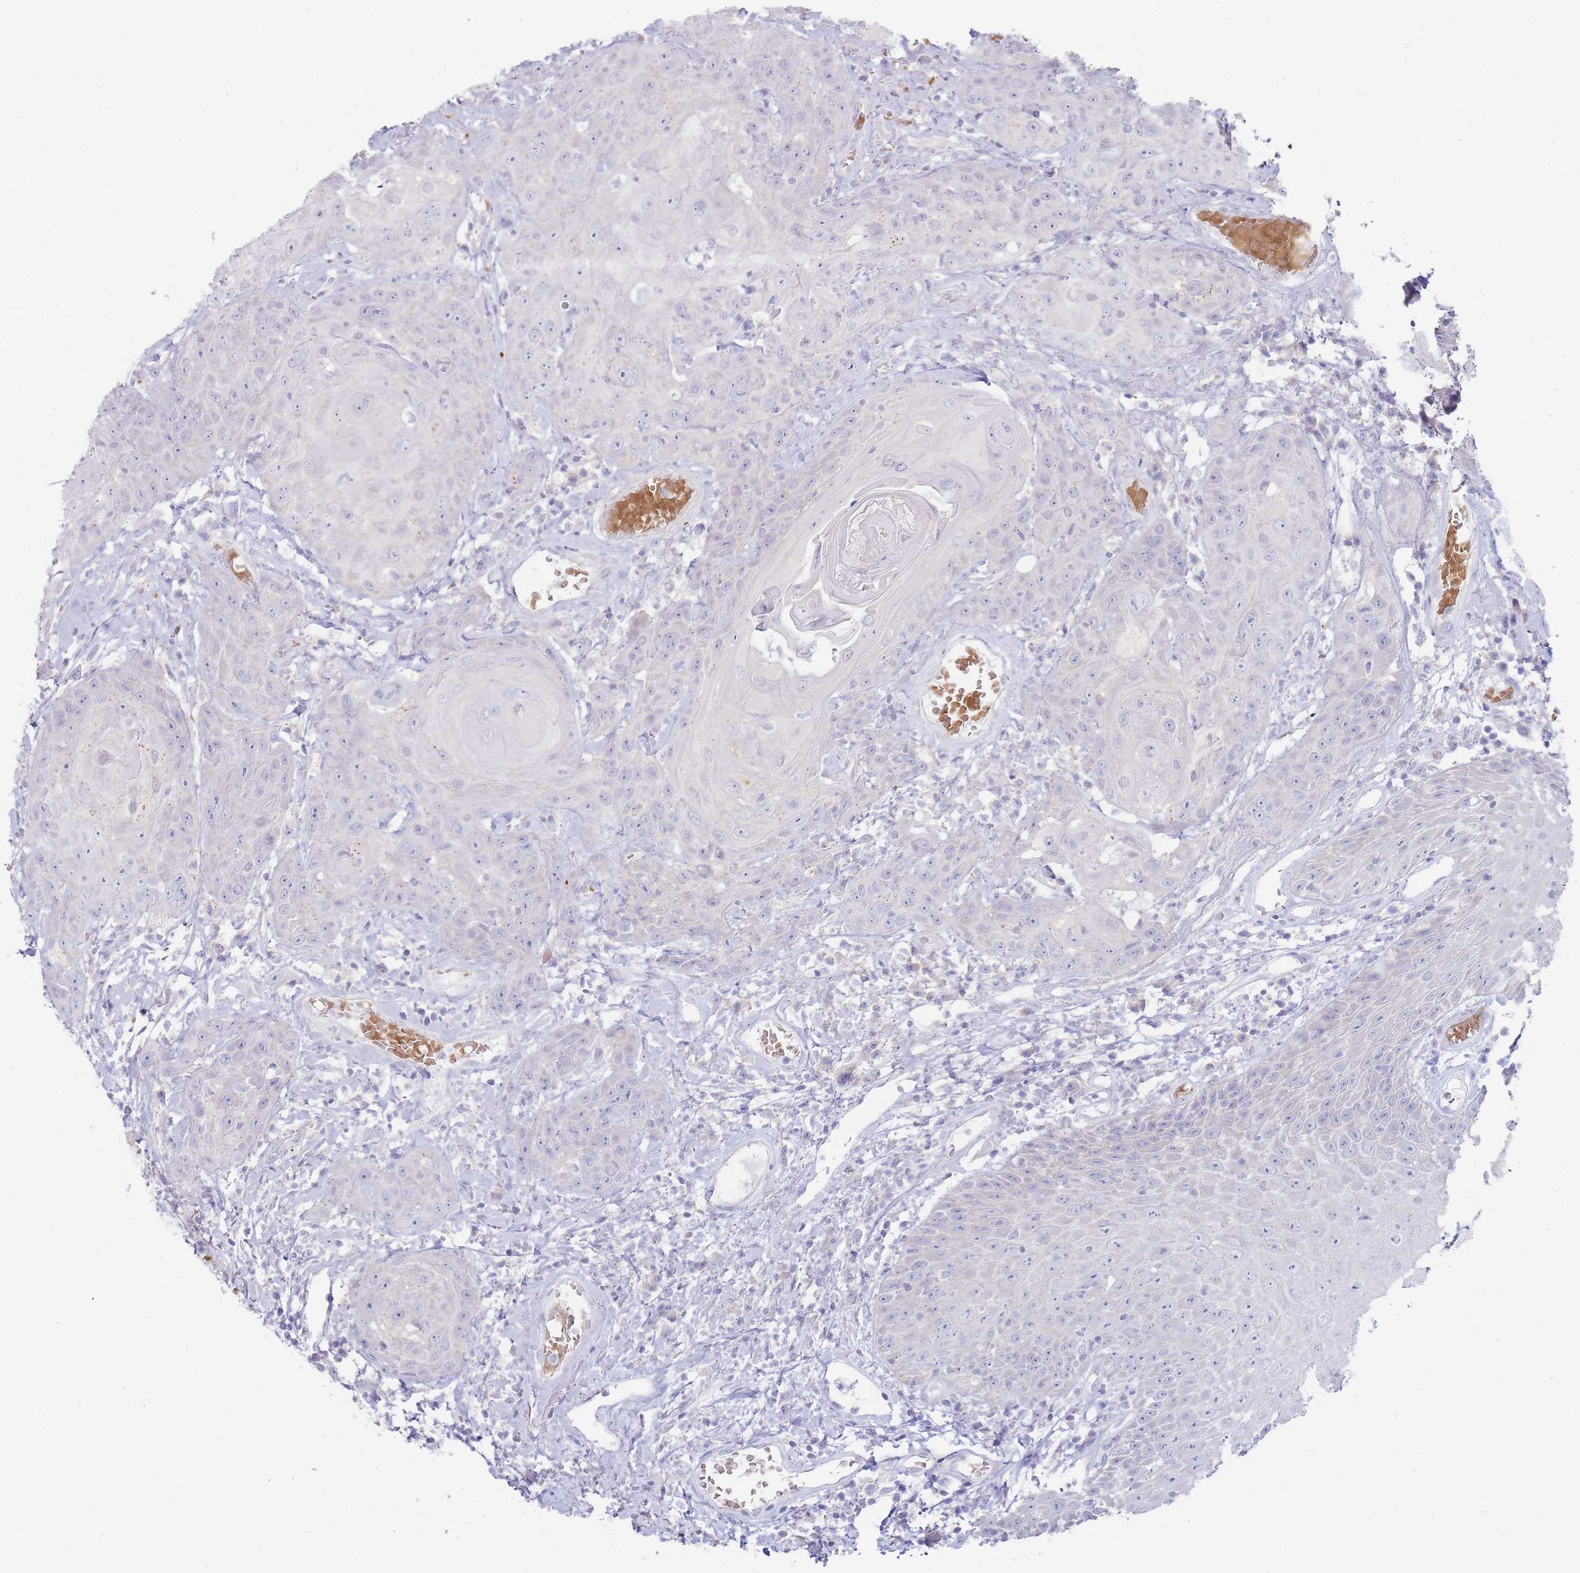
{"staining": {"intensity": "negative", "quantity": "none", "location": "none"}, "tissue": "head and neck cancer", "cell_type": "Tumor cells", "image_type": "cancer", "snomed": [{"axis": "morphology", "description": "Squamous cell carcinoma, NOS"}, {"axis": "topography", "description": "Head-Neck"}], "caption": "Micrograph shows no significant protein staining in tumor cells of head and neck squamous cell carcinoma.", "gene": "HBG2", "patient": {"sex": "female", "age": 59}}